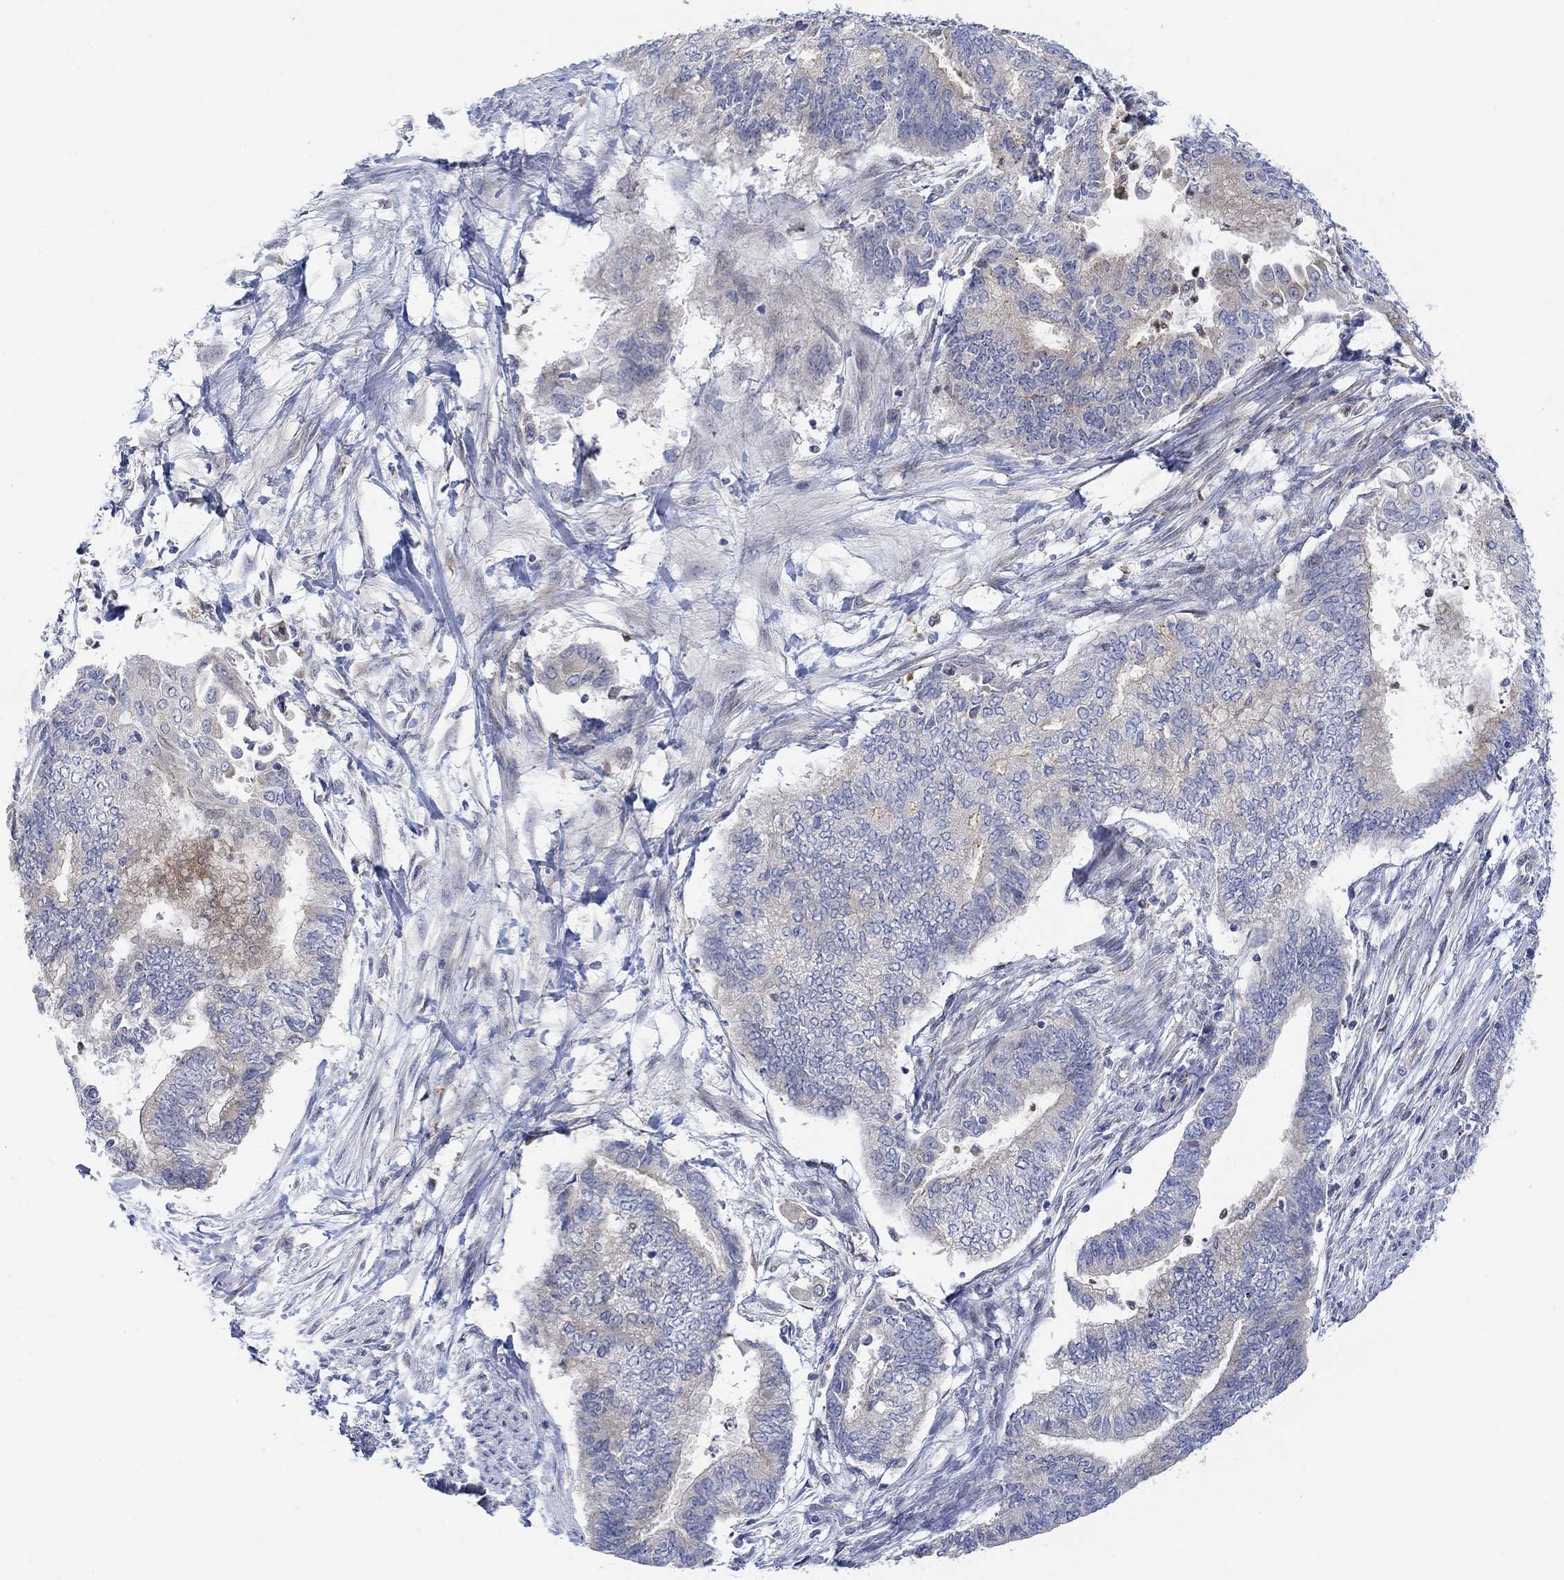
{"staining": {"intensity": "weak", "quantity": "<25%", "location": "cytoplasmic/membranous"}, "tissue": "endometrial cancer", "cell_type": "Tumor cells", "image_type": "cancer", "snomed": [{"axis": "morphology", "description": "Adenocarcinoma, NOS"}, {"axis": "topography", "description": "Endometrium"}], "caption": "High magnification brightfield microscopy of endometrial cancer (adenocarcinoma) stained with DAB (brown) and counterstained with hematoxylin (blue): tumor cells show no significant expression.", "gene": "ACSL1", "patient": {"sex": "female", "age": 65}}